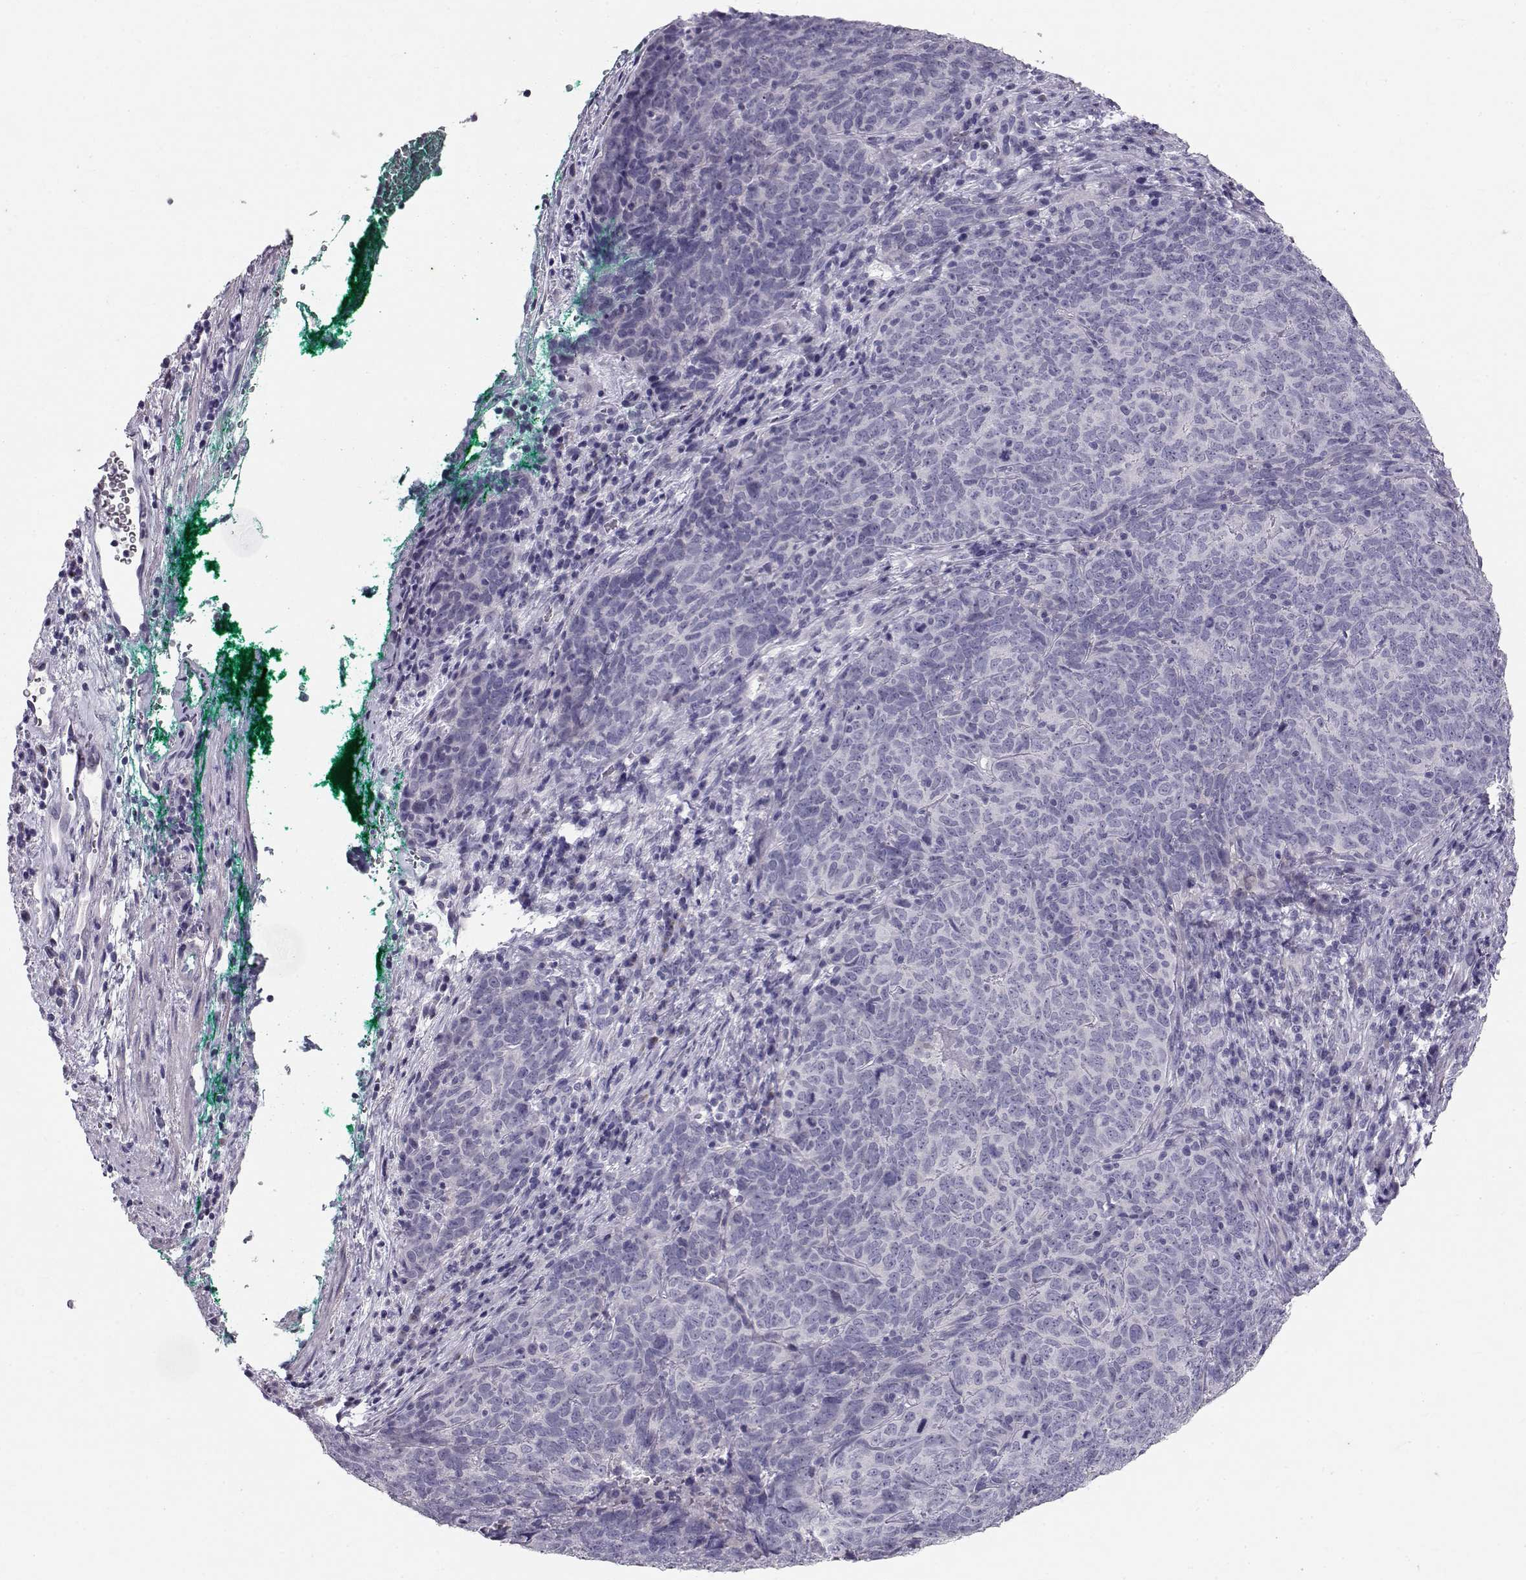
{"staining": {"intensity": "negative", "quantity": "none", "location": "none"}, "tissue": "skin cancer", "cell_type": "Tumor cells", "image_type": "cancer", "snomed": [{"axis": "morphology", "description": "Squamous cell carcinoma, NOS"}, {"axis": "topography", "description": "Skin"}, {"axis": "topography", "description": "Anal"}], "caption": "Photomicrograph shows no significant protein positivity in tumor cells of skin cancer (squamous cell carcinoma).", "gene": "RD3", "patient": {"sex": "female", "age": 51}}